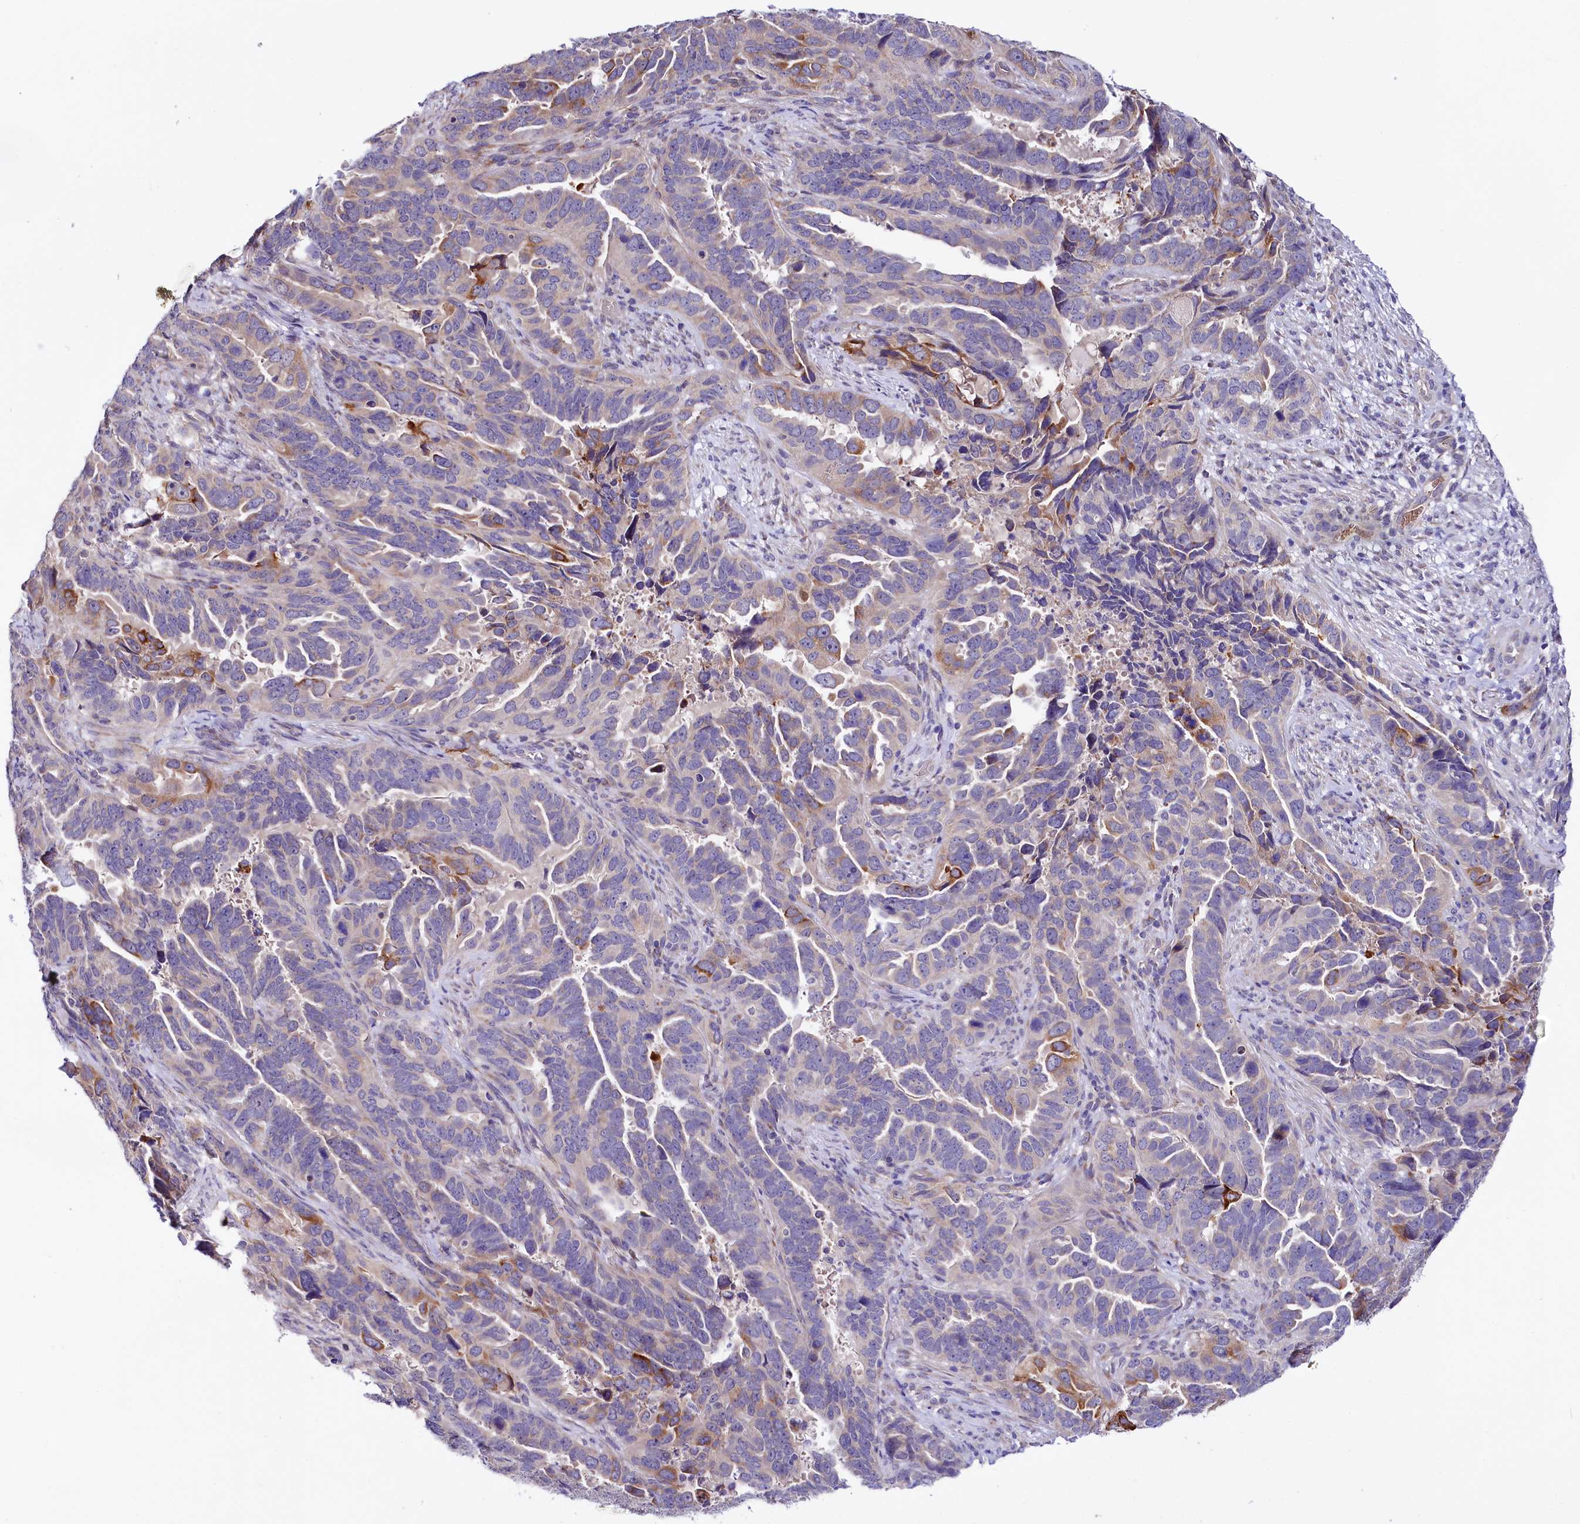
{"staining": {"intensity": "moderate", "quantity": "<25%", "location": "cytoplasmic/membranous"}, "tissue": "endometrial cancer", "cell_type": "Tumor cells", "image_type": "cancer", "snomed": [{"axis": "morphology", "description": "Adenocarcinoma, NOS"}, {"axis": "topography", "description": "Endometrium"}], "caption": "Immunohistochemical staining of endometrial cancer (adenocarcinoma) demonstrates moderate cytoplasmic/membranous protein staining in about <25% of tumor cells.", "gene": "CEP295", "patient": {"sex": "female", "age": 65}}